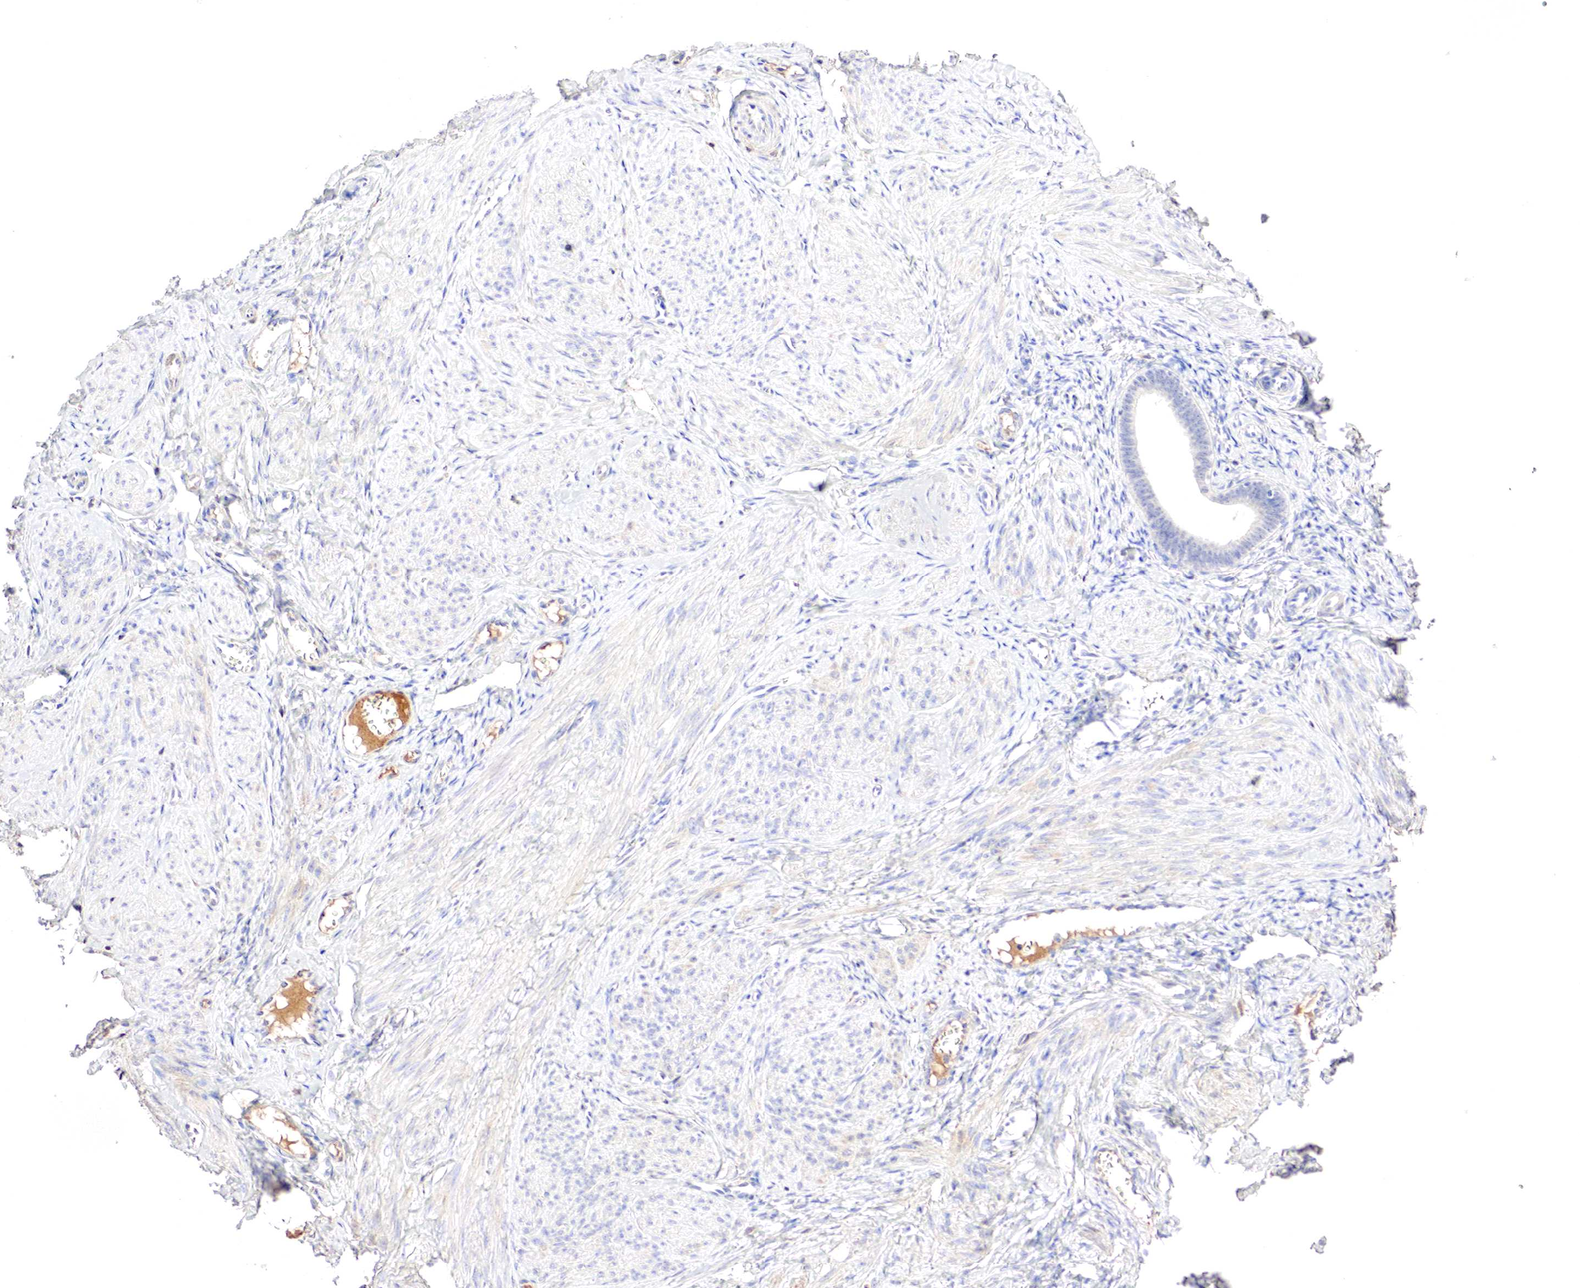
{"staining": {"intensity": "negative", "quantity": "none", "location": "none"}, "tissue": "smooth muscle", "cell_type": "Smooth muscle cells", "image_type": "normal", "snomed": [{"axis": "morphology", "description": "Normal tissue, NOS"}, {"axis": "topography", "description": "Uterus"}], "caption": "This is an immunohistochemistry (IHC) photomicrograph of unremarkable smooth muscle. There is no positivity in smooth muscle cells.", "gene": "GATA1", "patient": {"sex": "female", "age": 45}}